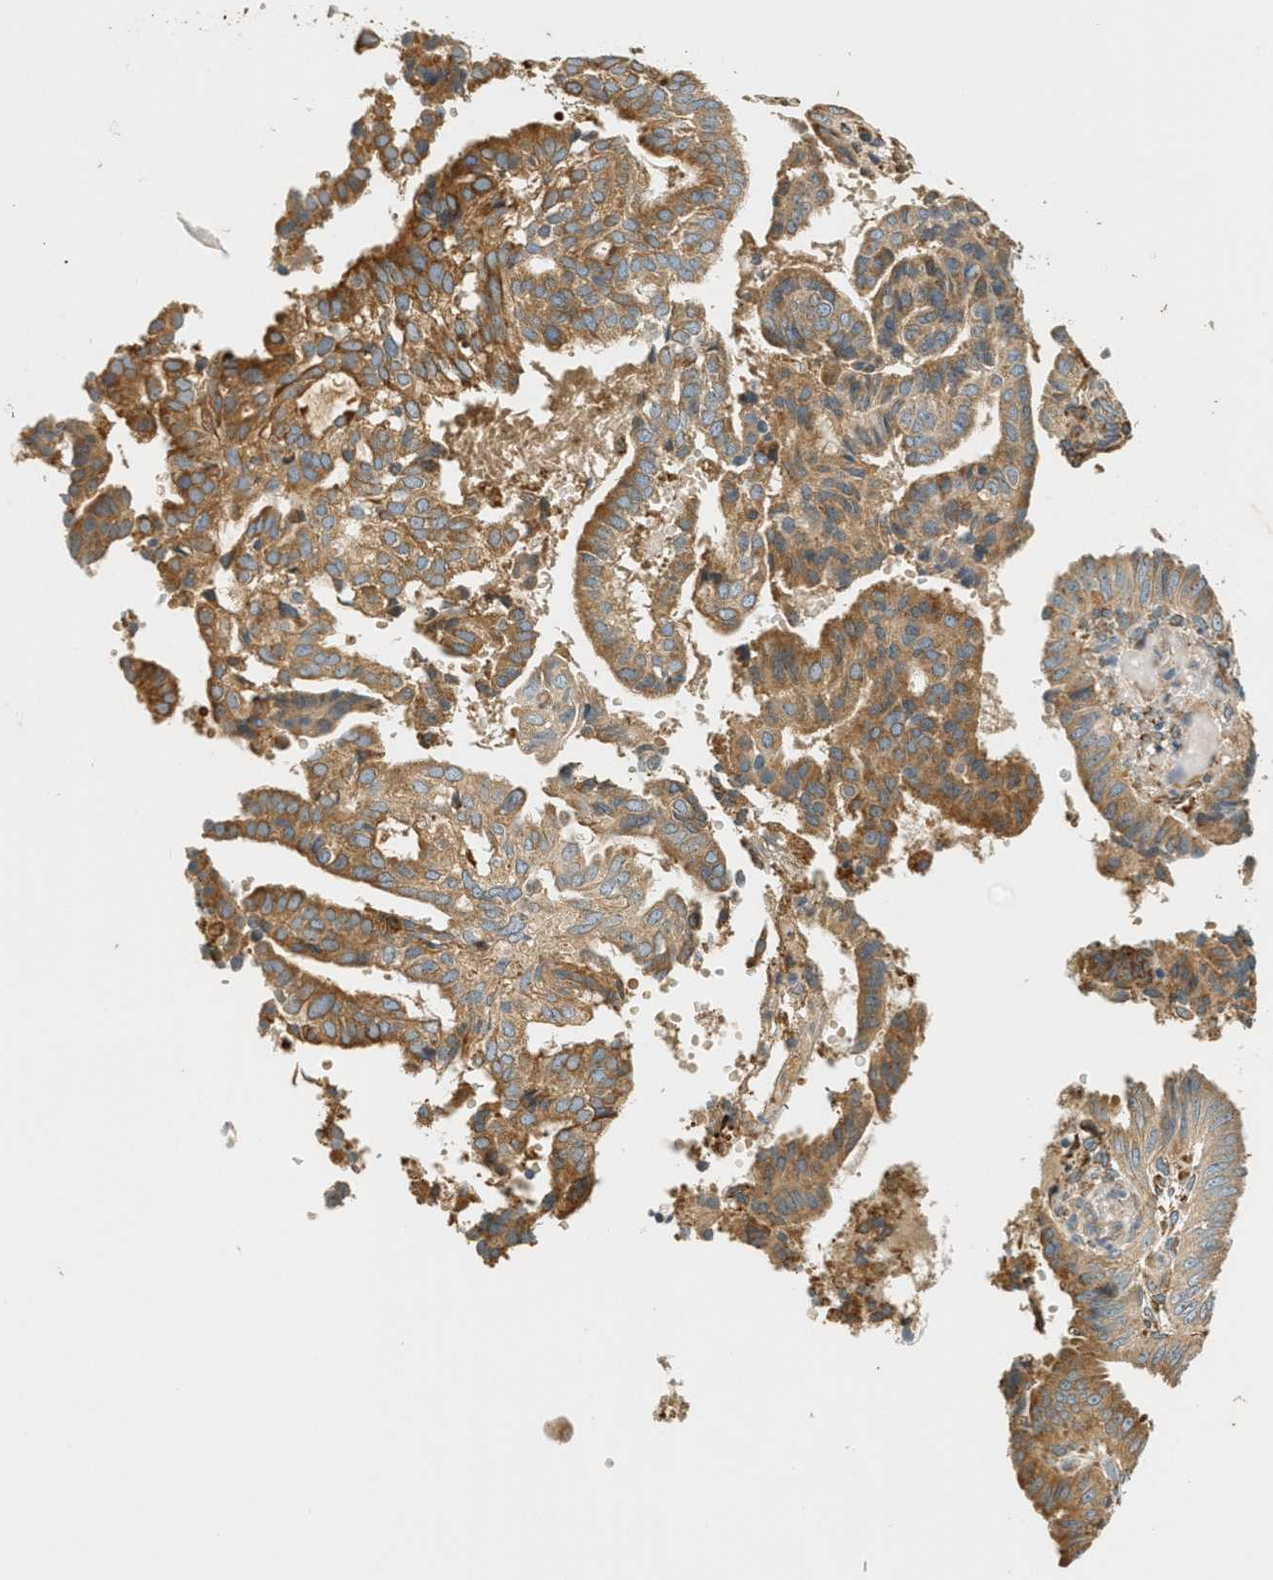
{"staining": {"intensity": "moderate", "quantity": ">75%", "location": "cytoplasmic/membranous"}, "tissue": "endometrial cancer", "cell_type": "Tumor cells", "image_type": "cancer", "snomed": [{"axis": "morphology", "description": "Adenocarcinoma, NOS"}, {"axis": "topography", "description": "Endometrium"}], "caption": "High-power microscopy captured an IHC micrograph of endometrial cancer (adenocarcinoma), revealing moderate cytoplasmic/membranous expression in about >75% of tumor cells. (IHC, brightfield microscopy, high magnification).", "gene": "PDK1", "patient": {"sex": "female", "age": 58}}